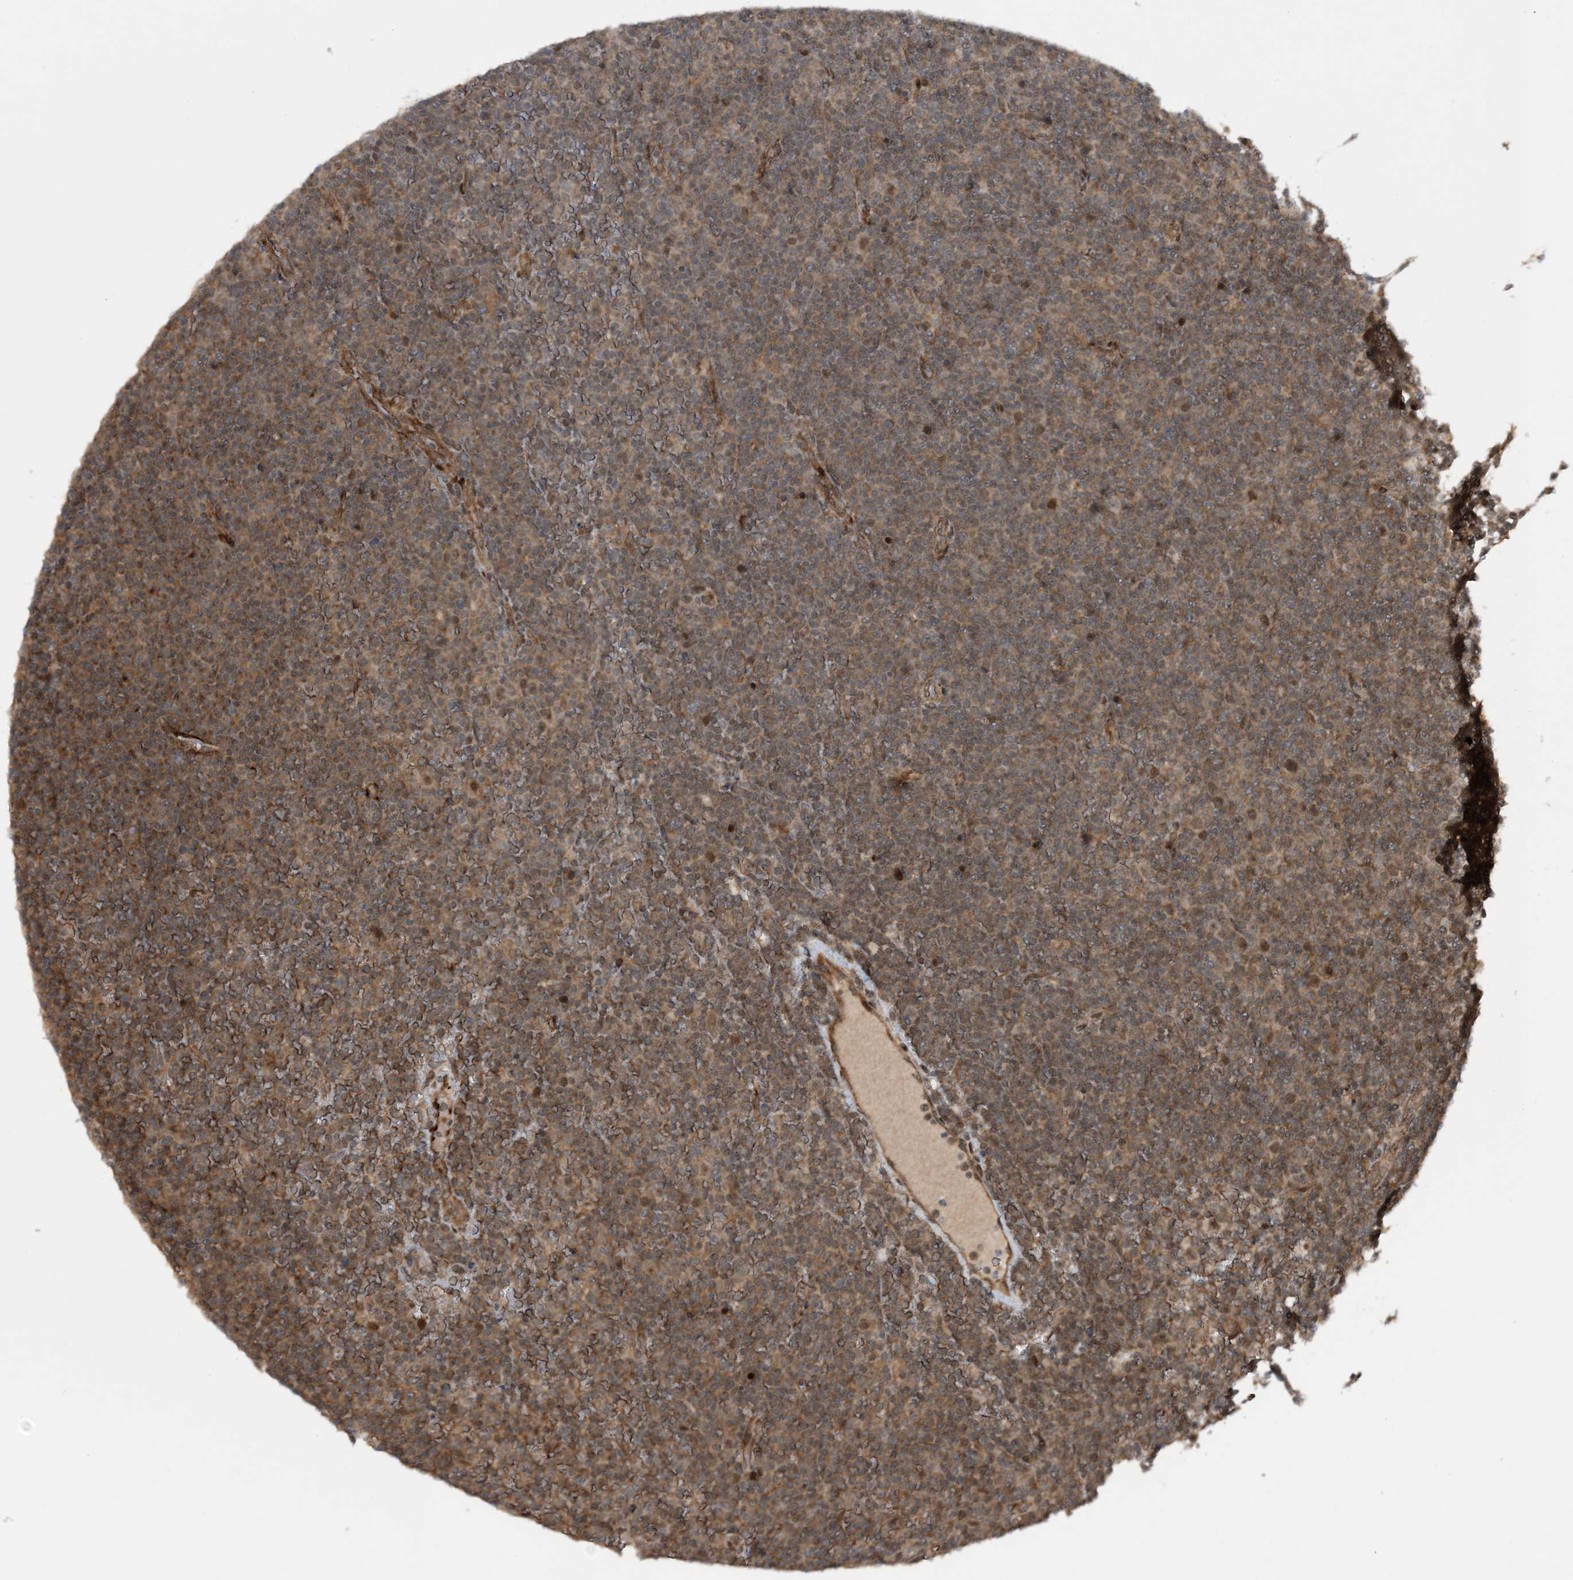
{"staining": {"intensity": "weak", "quantity": "25%-75%", "location": "nuclear"}, "tissue": "lymphoma", "cell_type": "Tumor cells", "image_type": "cancer", "snomed": [{"axis": "morphology", "description": "Malignant lymphoma, non-Hodgkin's type, Low grade"}, {"axis": "topography", "description": "Lymph node"}], "caption": "Protein expression analysis of malignant lymphoma, non-Hodgkin's type (low-grade) reveals weak nuclear expression in approximately 25%-75% of tumor cells. Nuclei are stained in blue.", "gene": "HEMK1", "patient": {"sex": "female", "age": 67}}